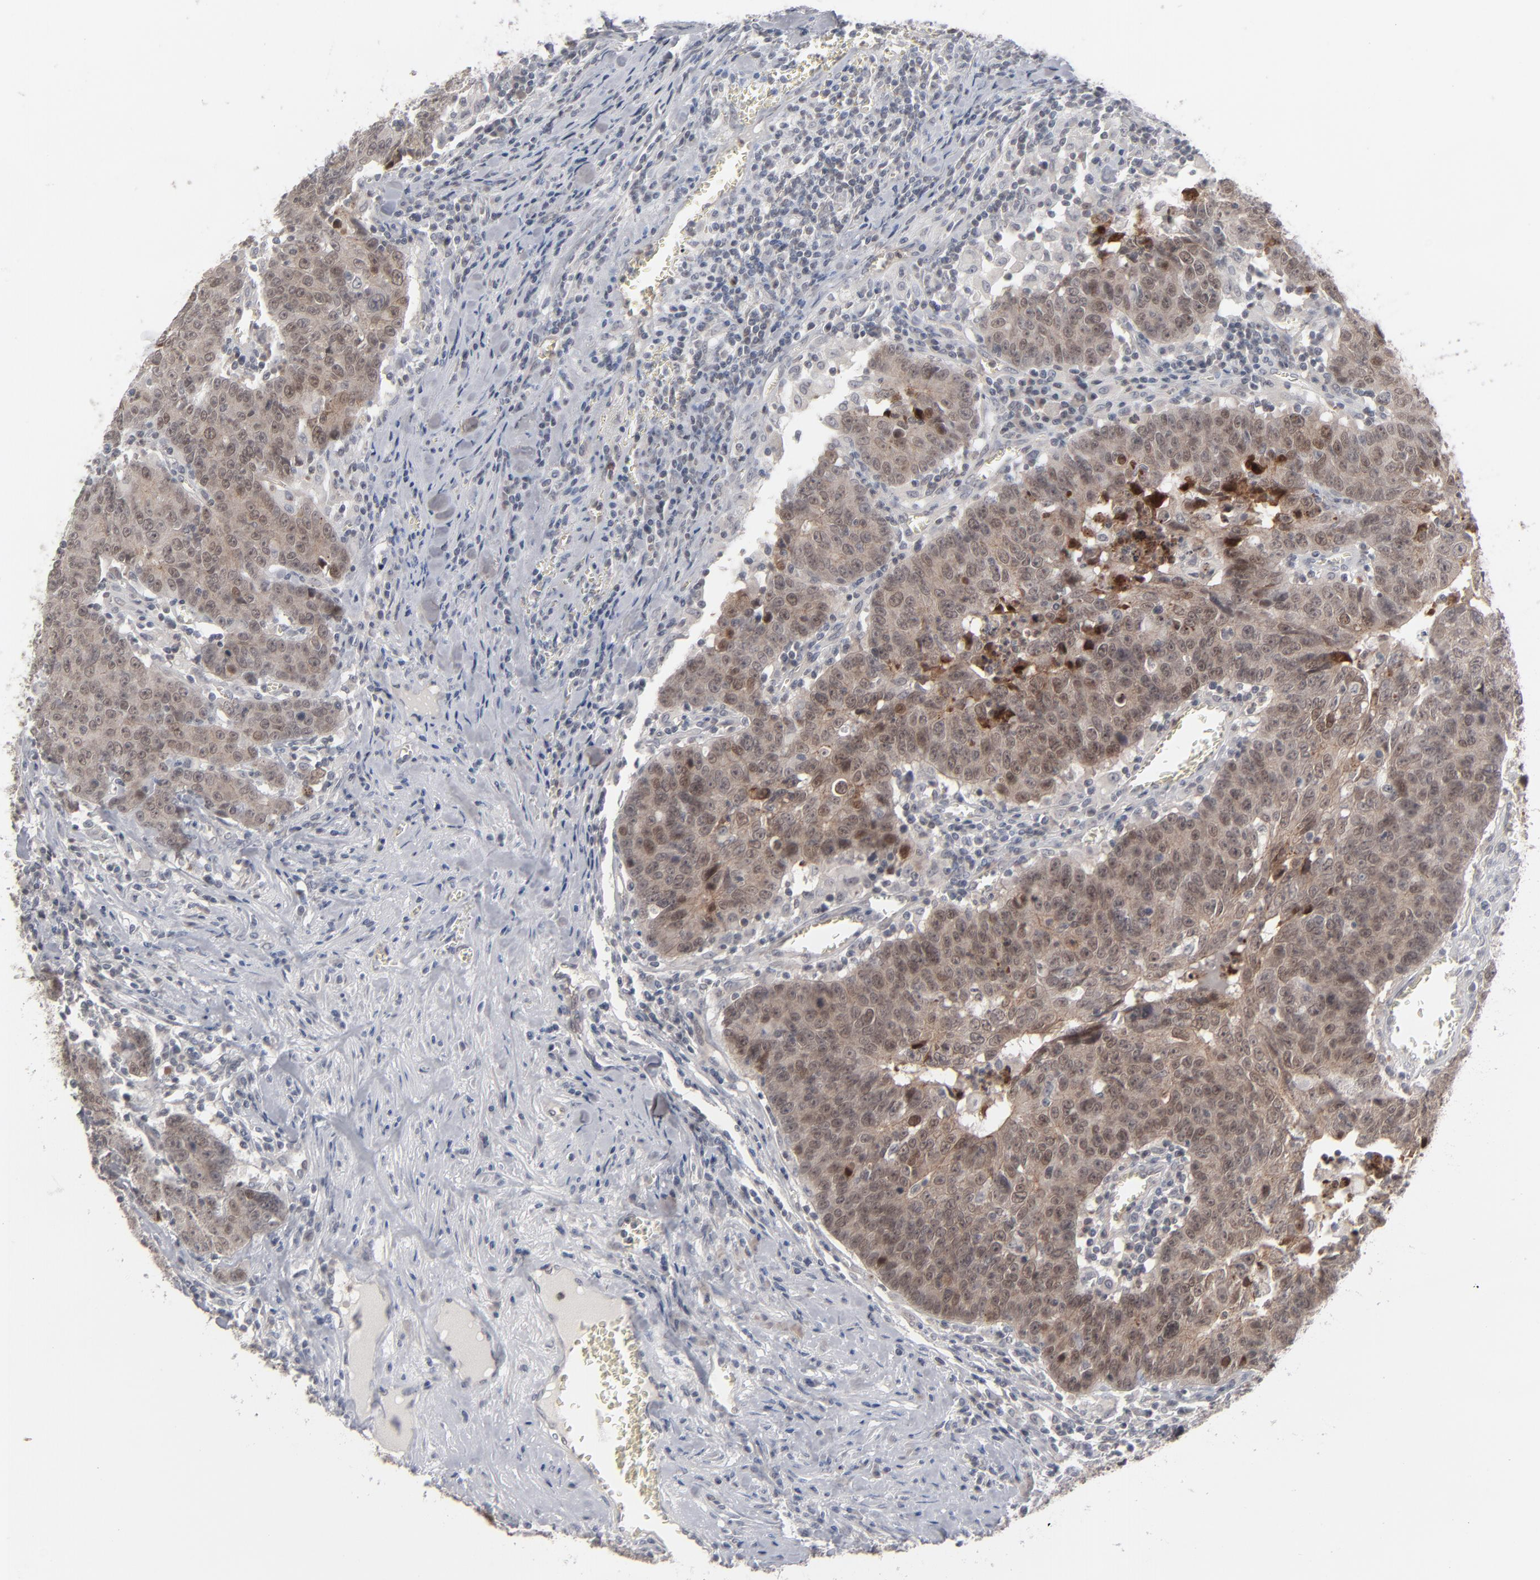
{"staining": {"intensity": "moderate", "quantity": ">75%", "location": "cytoplasmic/membranous,nuclear"}, "tissue": "colorectal cancer", "cell_type": "Tumor cells", "image_type": "cancer", "snomed": [{"axis": "morphology", "description": "Adenocarcinoma, NOS"}, {"axis": "topography", "description": "Colon"}], "caption": "Colorectal cancer (adenocarcinoma) stained for a protein (brown) exhibits moderate cytoplasmic/membranous and nuclear positive positivity in approximately >75% of tumor cells.", "gene": "POF1B", "patient": {"sex": "female", "age": 53}}